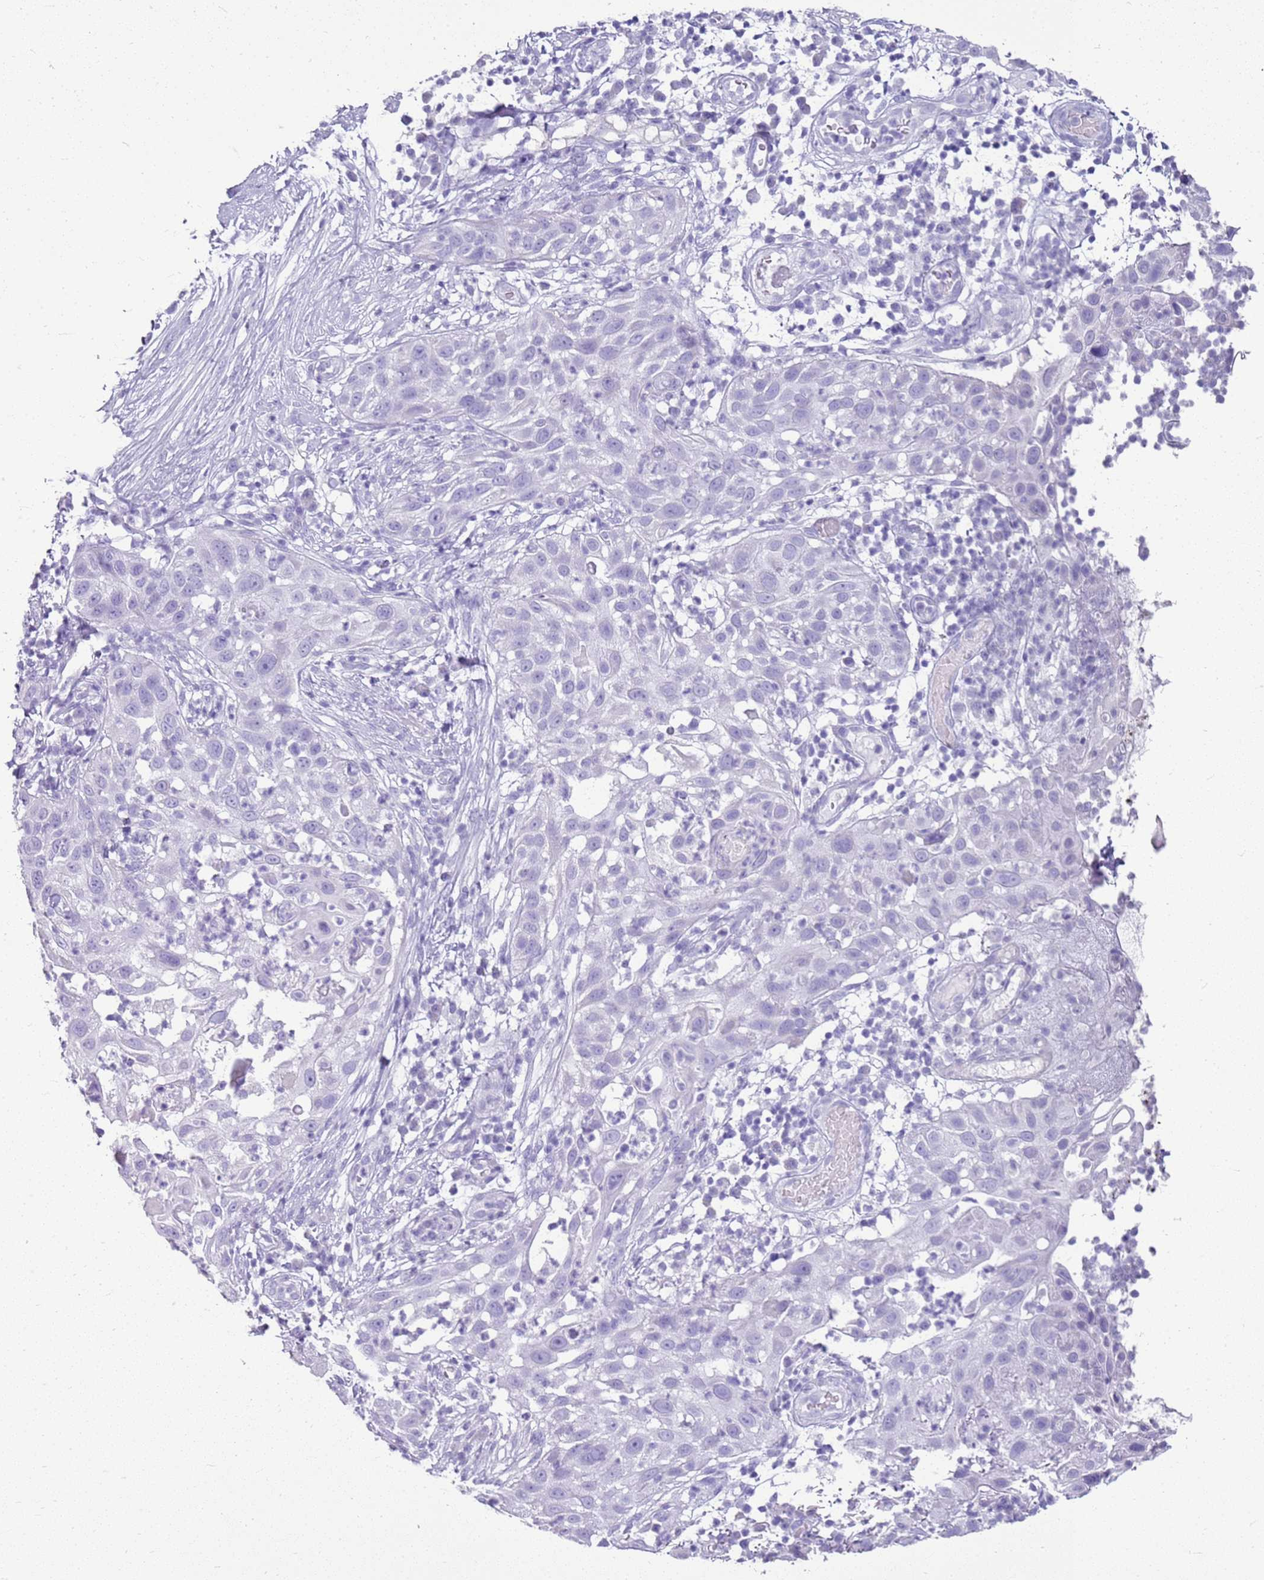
{"staining": {"intensity": "negative", "quantity": "none", "location": "none"}, "tissue": "skin cancer", "cell_type": "Tumor cells", "image_type": "cancer", "snomed": [{"axis": "morphology", "description": "Squamous cell carcinoma, NOS"}, {"axis": "topography", "description": "Skin"}], "caption": "DAB (3,3'-diaminobenzidine) immunohistochemical staining of human skin squamous cell carcinoma displays no significant staining in tumor cells.", "gene": "CA8", "patient": {"sex": "female", "age": 44}}